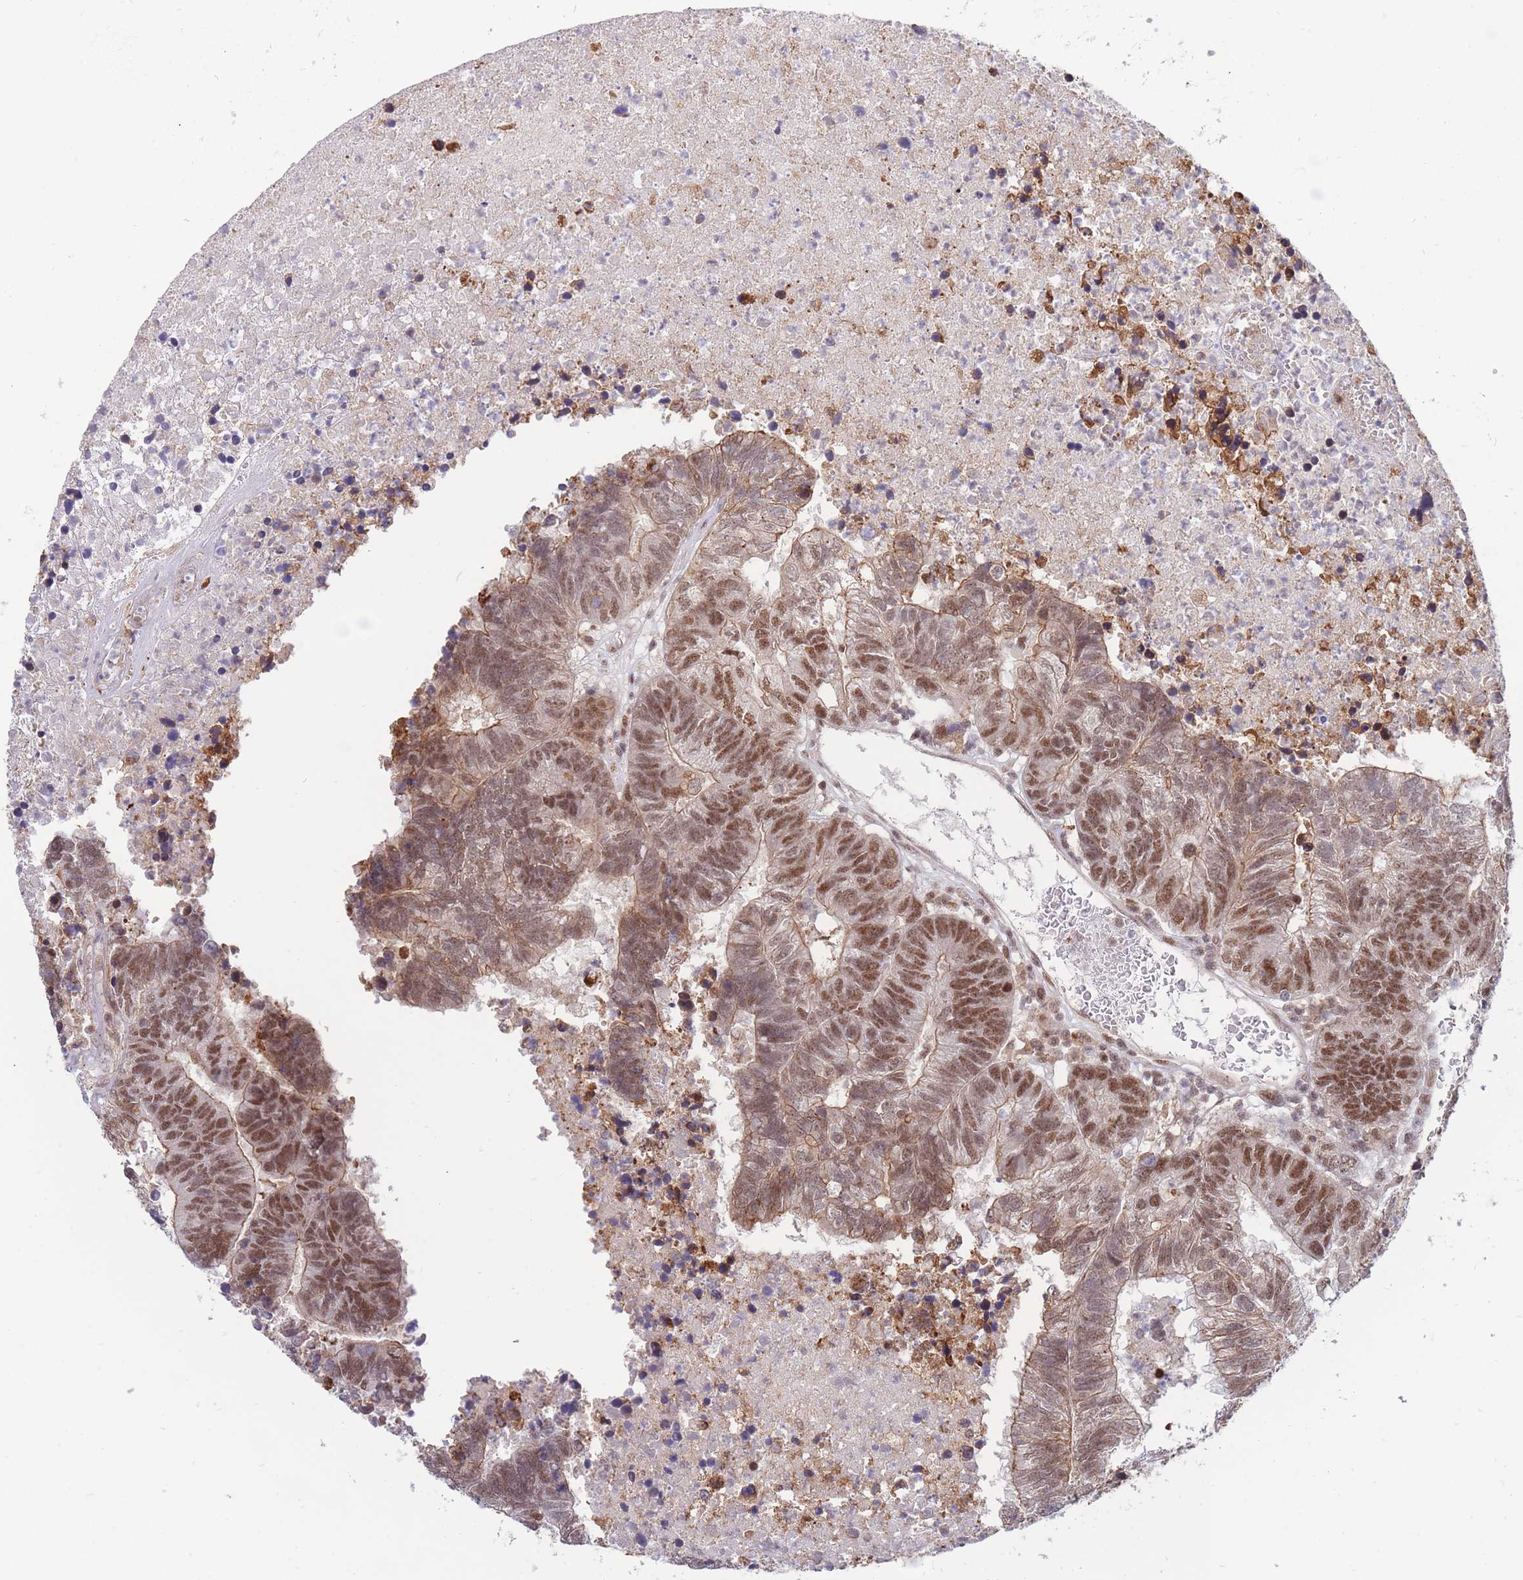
{"staining": {"intensity": "moderate", "quantity": ">75%", "location": "cytoplasmic/membranous,nuclear"}, "tissue": "colorectal cancer", "cell_type": "Tumor cells", "image_type": "cancer", "snomed": [{"axis": "morphology", "description": "Adenocarcinoma, NOS"}, {"axis": "topography", "description": "Colon"}], "caption": "High-magnification brightfield microscopy of colorectal cancer (adenocarcinoma) stained with DAB (brown) and counterstained with hematoxylin (blue). tumor cells exhibit moderate cytoplasmic/membranous and nuclear positivity is seen in approximately>75% of cells.", "gene": "BOD1L1", "patient": {"sex": "female", "age": 48}}